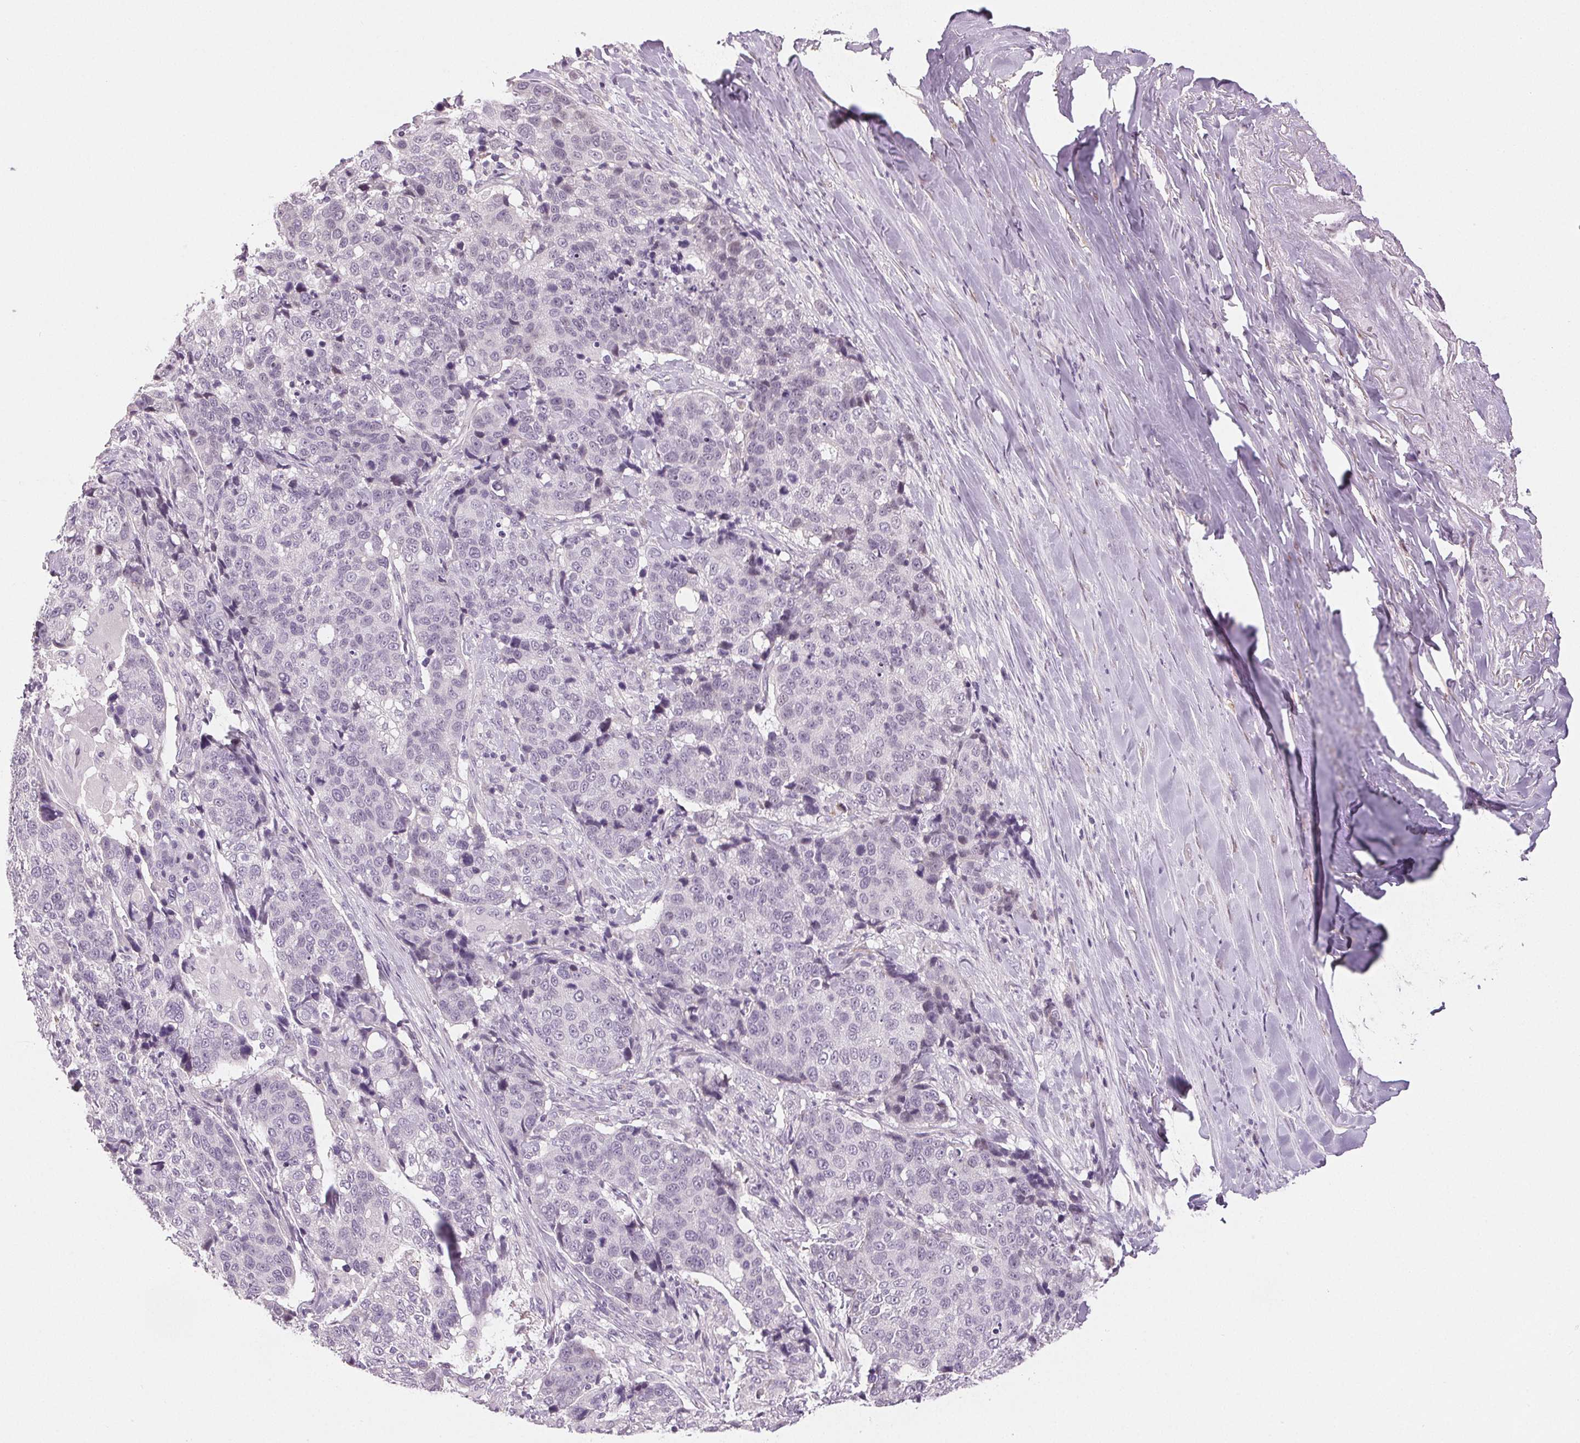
{"staining": {"intensity": "negative", "quantity": "none", "location": "none"}, "tissue": "lung cancer", "cell_type": "Tumor cells", "image_type": "cancer", "snomed": [{"axis": "morphology", "description": "Squamous cell carcinoma, NOS"}, {"axis": "topography", "description": "Lymph node"}, {"axis": "topography", "description": "Lung"}], "caption": "DAB immunohistochemical staining of human lung cancer (squamous cell carcinoma) displays no significant staining in tumor cells.", "gene": "DNAJC6", "patient": {"sex": "male", "age": 61}}